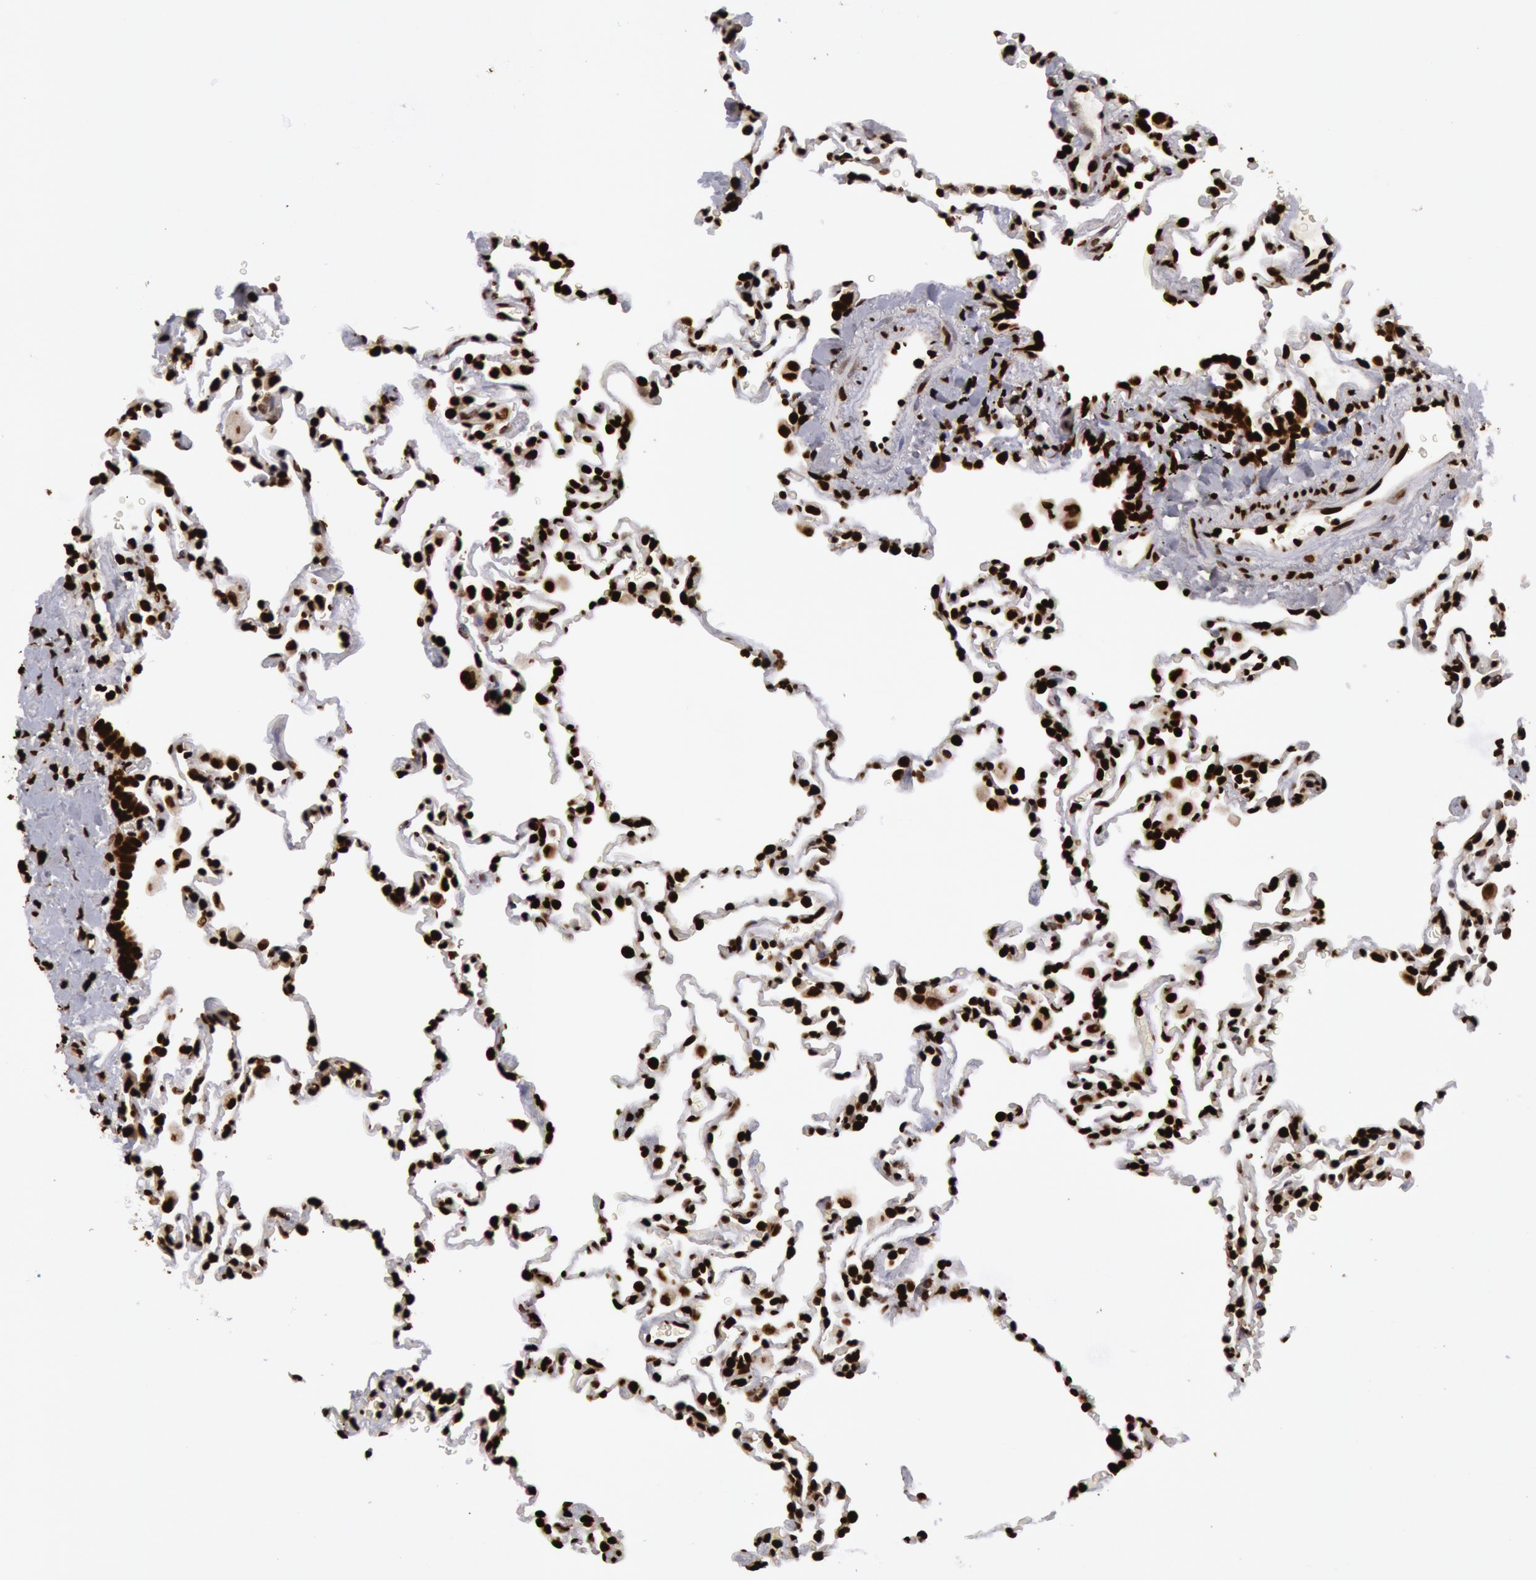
{"staining": {"intensity": "strong", "quantity": ">75%", "location": "nuclear"}, "tissue": "lung", "cell_type": "Alveolar cells", "image_type": "normal", "snomed": [{"axis": "morphology", "description": "Normal tissue, NOS"}, {"axis": "topography", "description": "Lung"}], "caption": "The immunohistochemical stain labels strong nuclear positivity in alveolar cells of unremarkable lung.", "gene": "H3", "patient": {"sex": "male", "age": 59}}